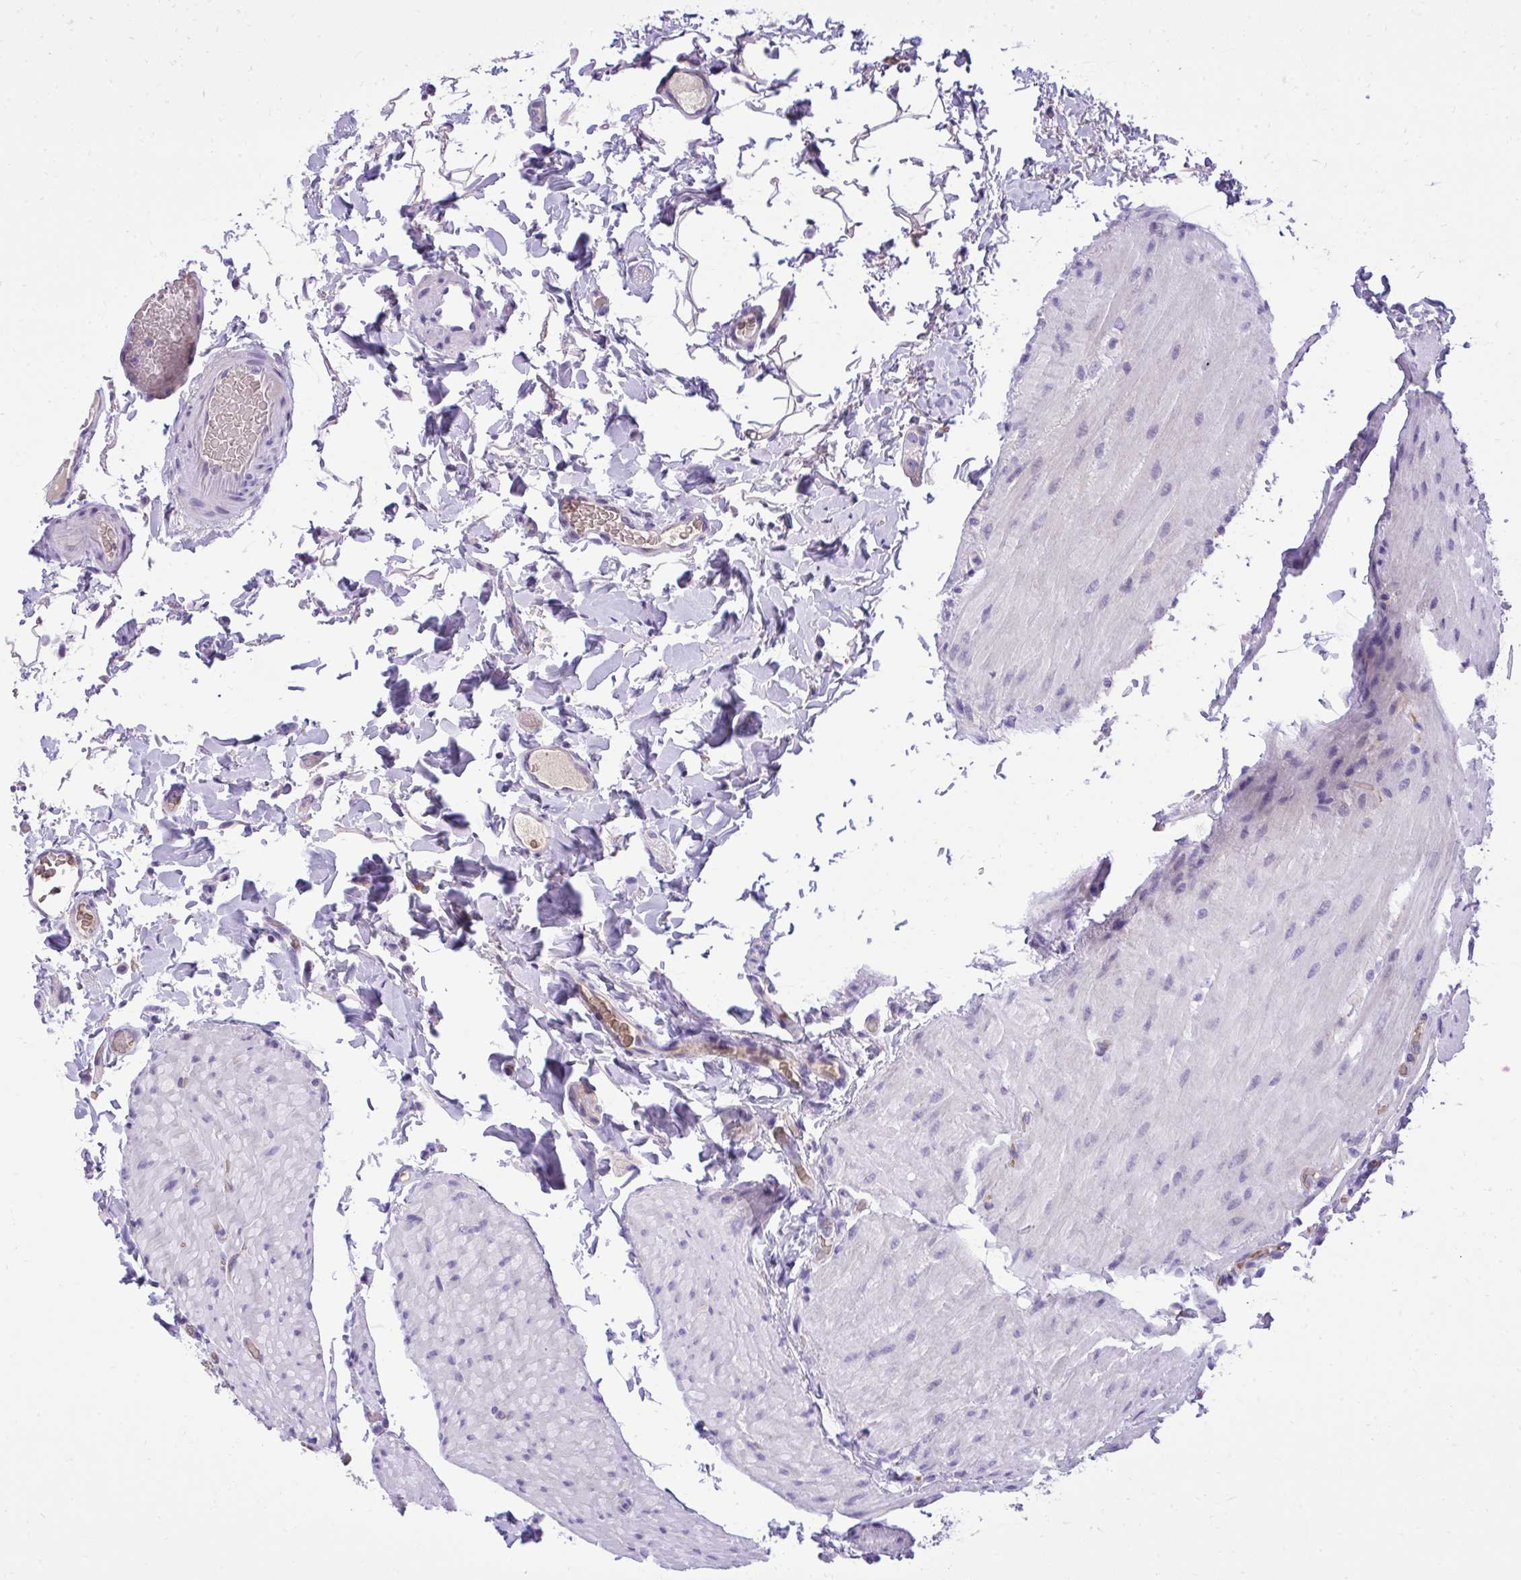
{"staining": {"intensity": "negative", "quantity": "none", "location": "none"}, "tissue": "small intestine", "cell_type": "Glandular cells", "image_type": "normal", "snomed": [{"axis": "morphology", "description": "Normal tissue, NOS"}, {"axis": "topography", "description": "Small intestine"}], "caption": "An immunohistochemistry (IHC) image of benign small intestine is shown. There is no staining in glandular cells of small intestine.", "gene": "PITPNM3", "patient": {"sex": "female", "age": 64}}